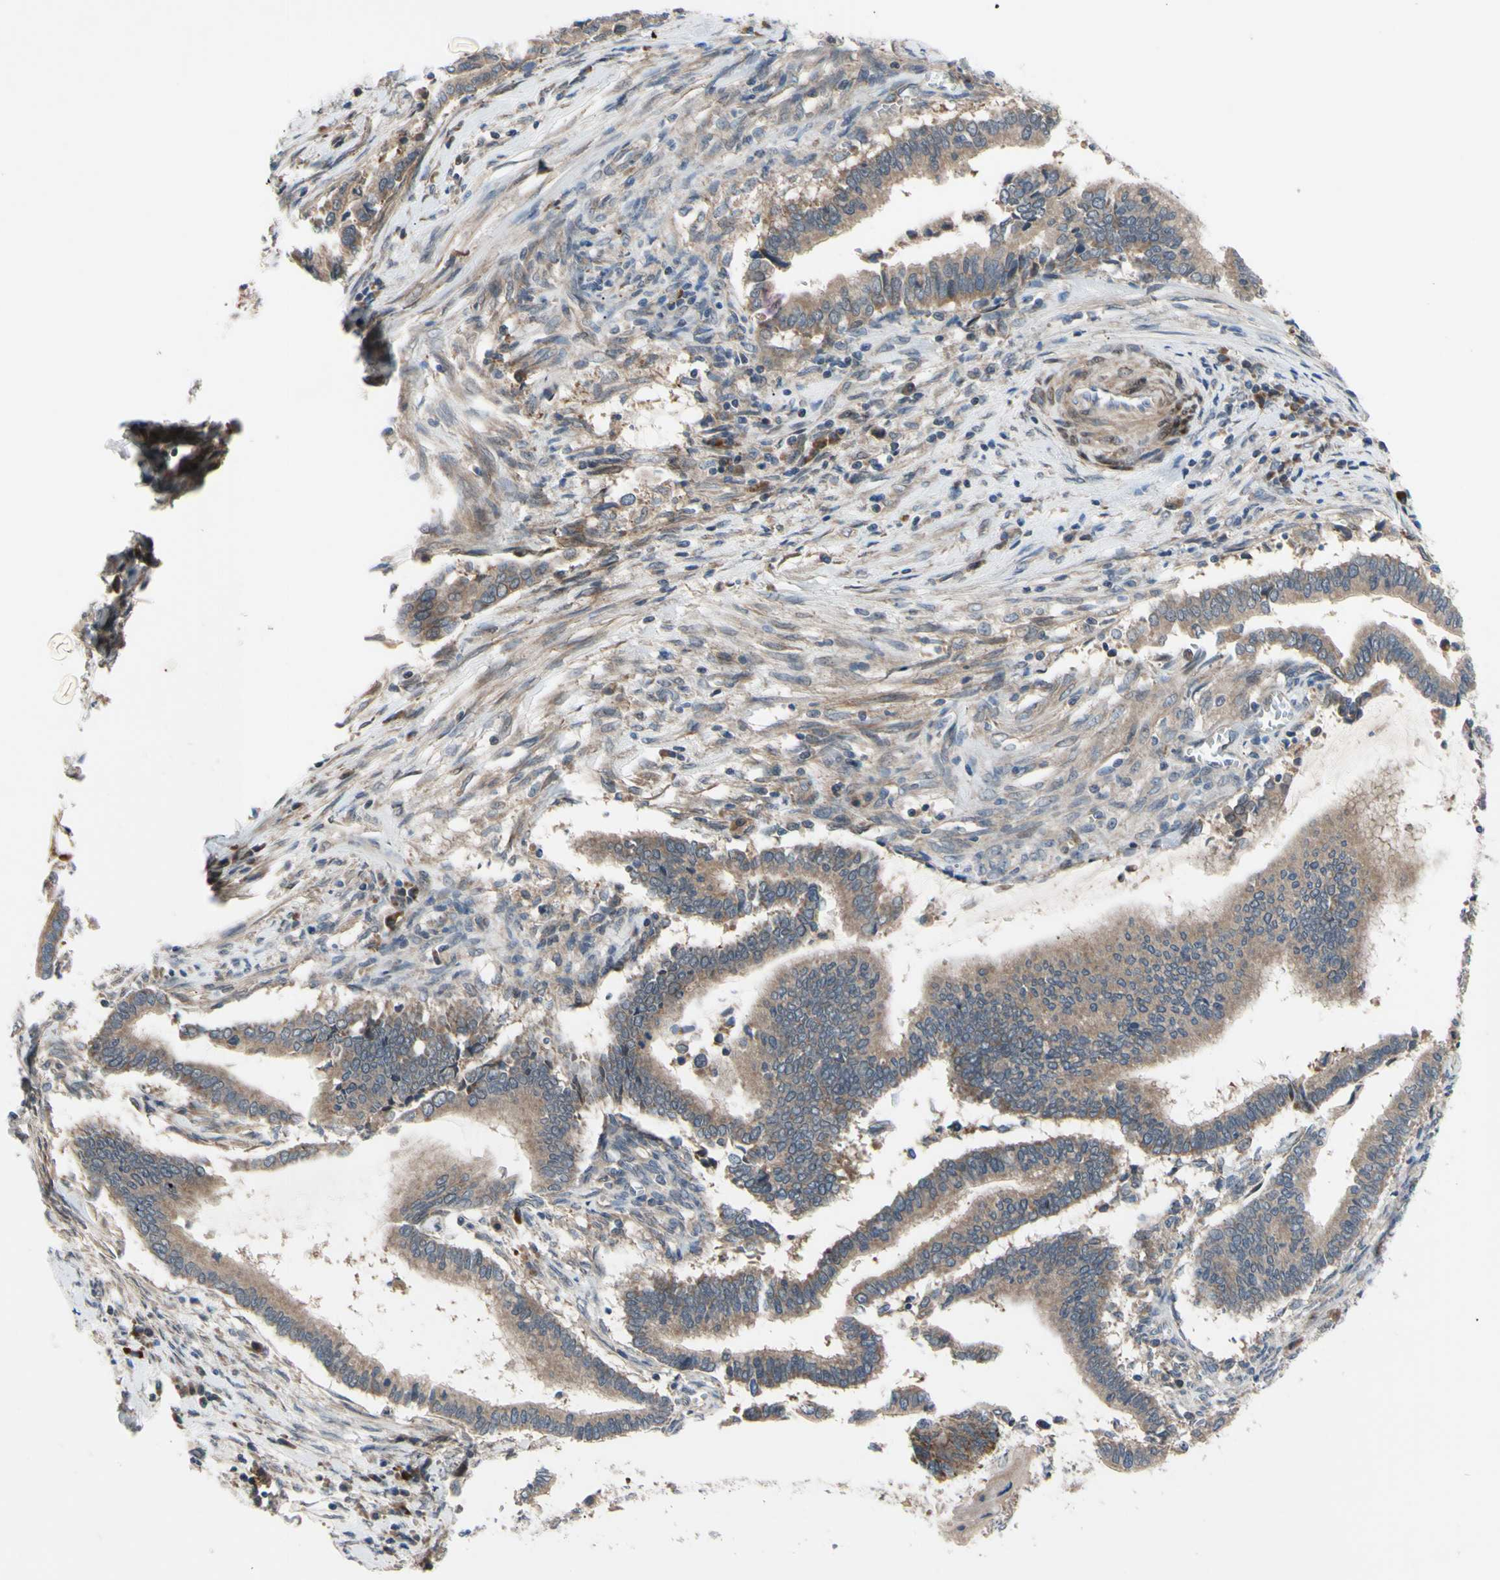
{"staining": {"intensity": "weak", "quantity": ">75%", "location": "cytoplasmic/membranous"}, "tissue": "cervical cancer", "cell_type": "Tumor cells", "image_type": "cancer", "snomed": [{"axis": "morphology", "description": "Adenocarcinoma, NOS"}, {"axis": "topography", "description": "Cervix"}], "caption": "Protein expression analysis of human cervical cancer (adenocarcinoma) reveals weak cytoplasmic/membranous staining in about >75% of tumor cells.", "gene": "SVIL", "patient": {"sex": "female", "age": 44}}